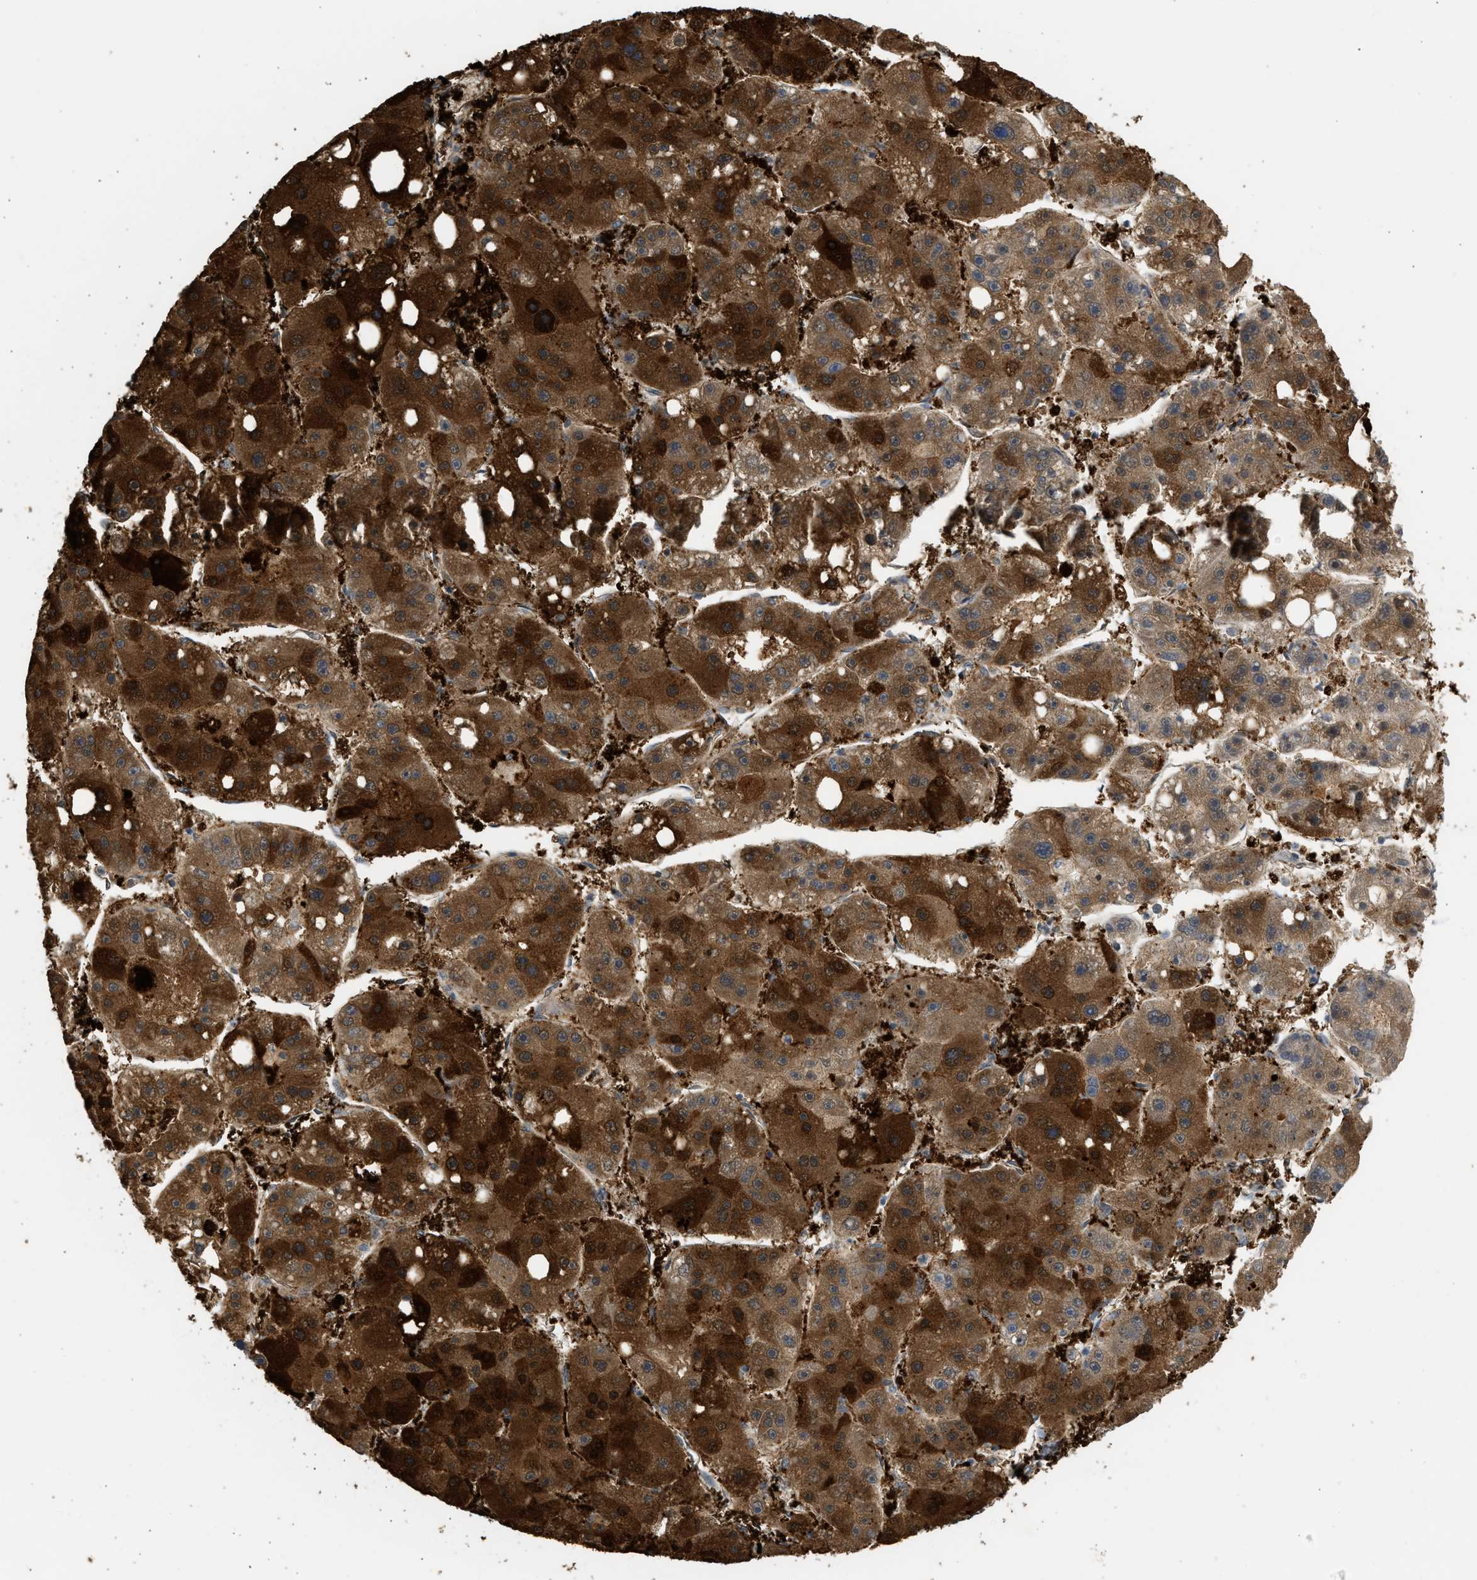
{"staining": {"intensity": "strong", "quantity": "25%-75%", "location": "cytoplasmic/membranous,nuclear"}, "tissue": "liver cancer", "cell_type": "Tumor cells", "image_type": "cancer", "snomed": [{"axis": "morphology", "description": "Carcinoma, Hepatocellular, NOS"}, {"axis": "topography", "description": "Liver"}], "caption": "High-power microscopy captured an IHC photomicrograph of hepatocellular carcinoma (liver), revealing strong cytoplasmic/membranous and nuclear staining in approximately 25%-75% of tumor cells.", "gene": "SULT2A1", "patient": {"sex": "female", "age": 61}}